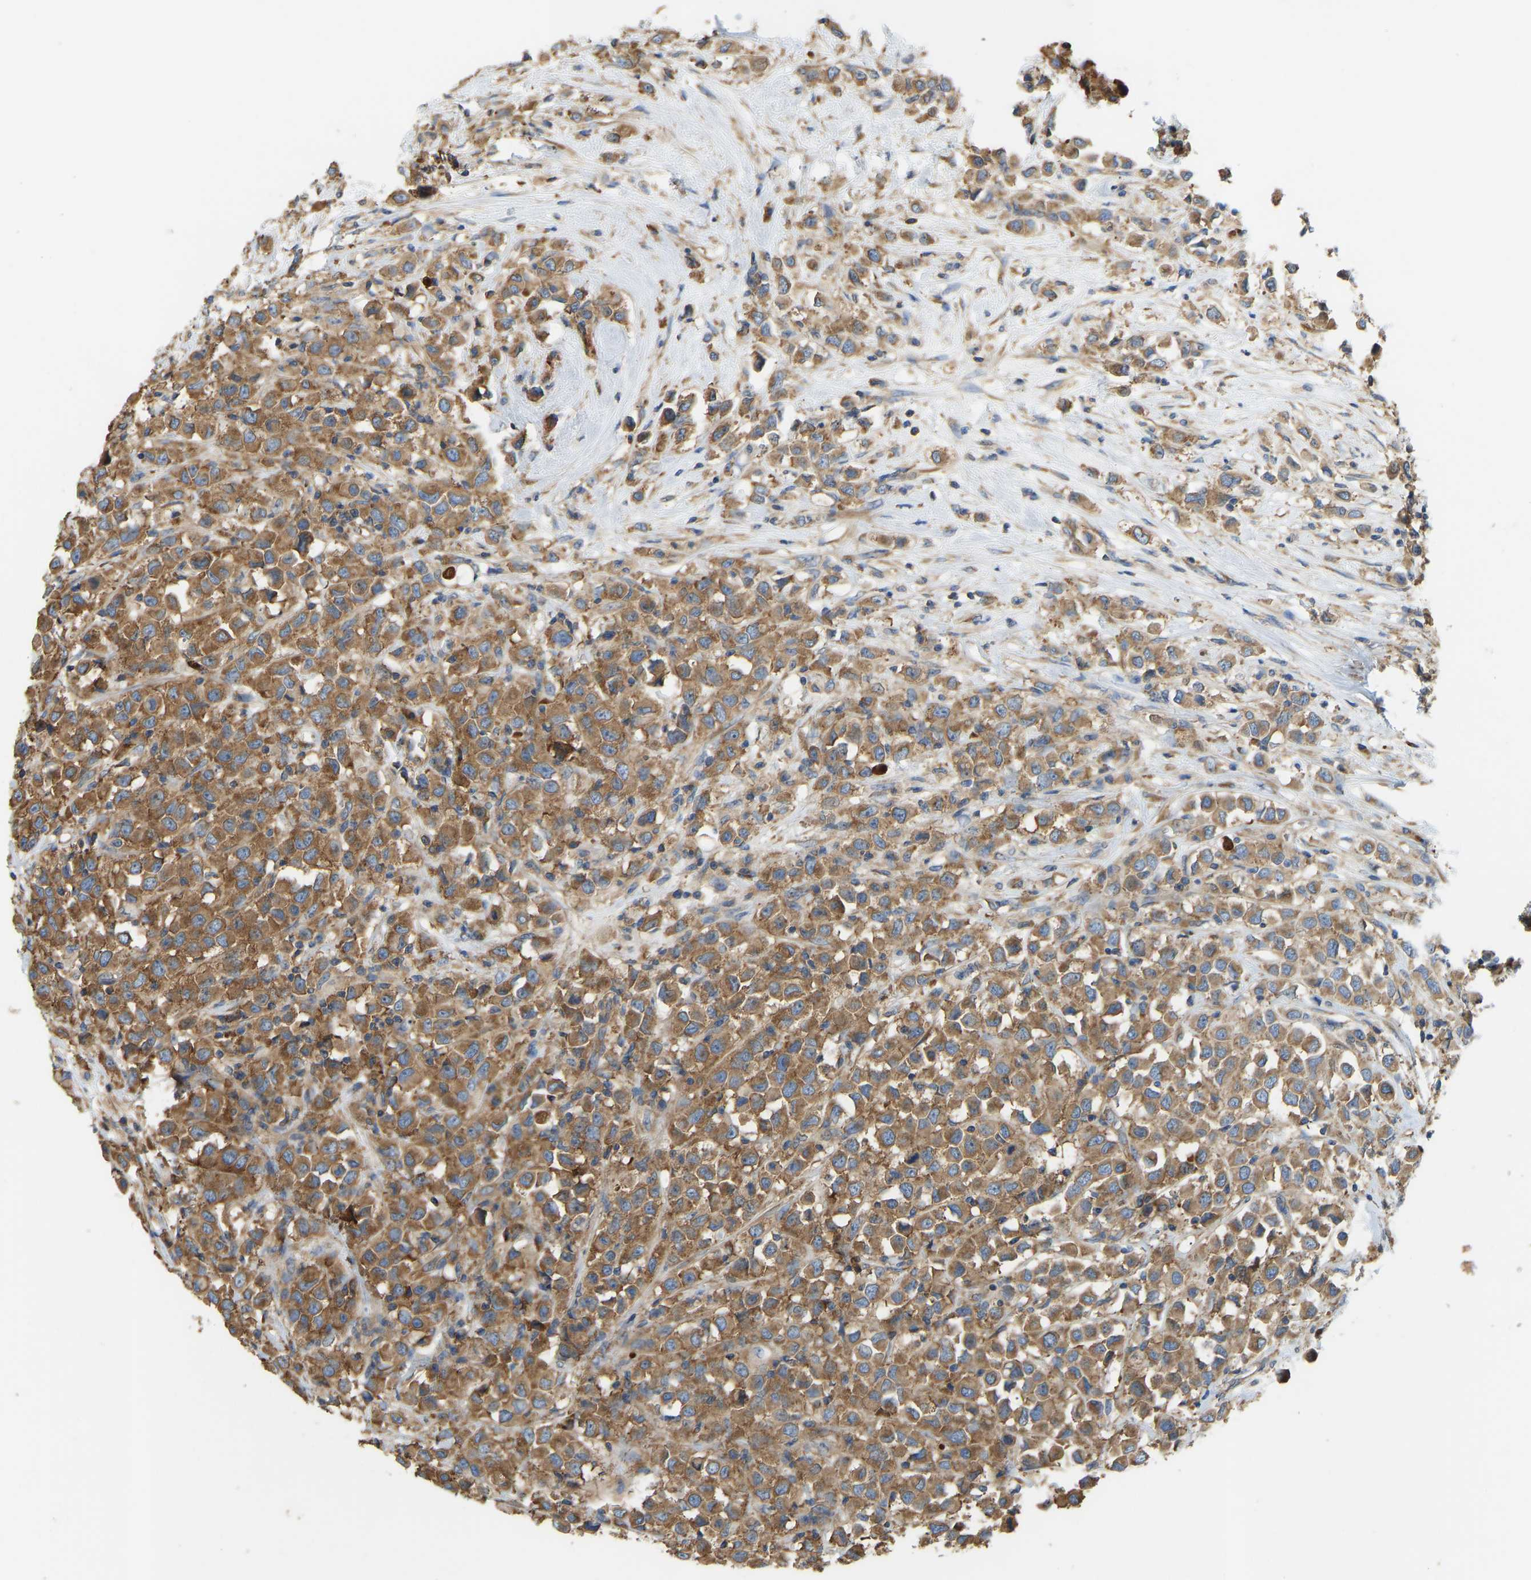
{"staining": {"intensity": "moderate", "quantity": ">75%", "location": "cytoplasmic/membranous"}, "tissue": "breast cancer", "cell_type": "Tumor cells", "image_type": "cancer", "snomed": [{"axis": "morphology", "description": "Duct carcinoma"}, {"axis": "topography", "description": "Breast"}], "caption": "Immunohistochemistry (IHC) of invasive ductal carcinoma (breast) demonstrates medium levels of moderate cytoplasmic/membranous expression in about >75% of tumor cells.", "gene": "RPS6KB2", "patient": {"sex": "female", "age": 61}}